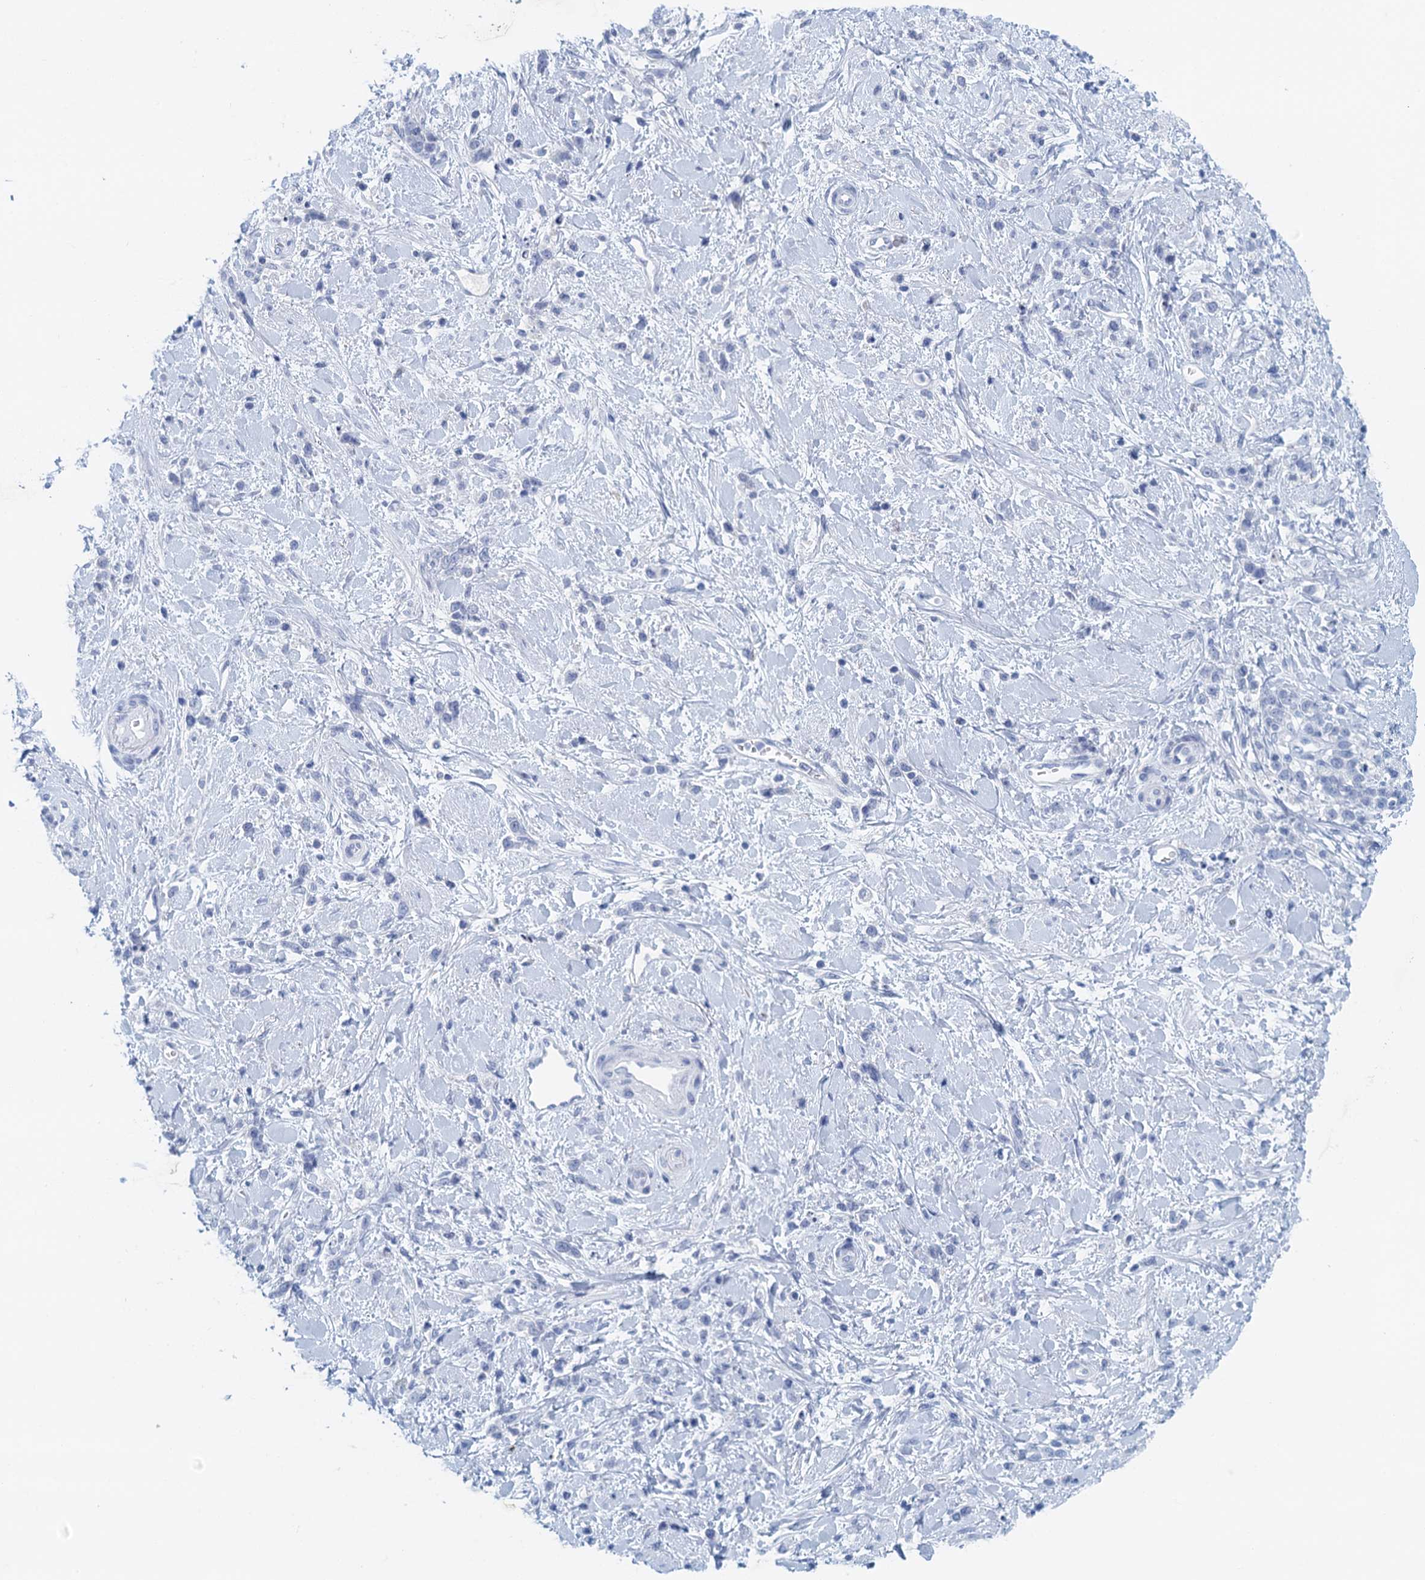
{"staining": {"intensity": "negative", "quantity": "none", "location": "none"}, "tissue": "stomach cancer", "cell_type": "Tumor cells", "image_type": "cancer", "snomed": [{"axis": "morphology", "description": "Adenocarcinoma, NOS"}, {"axis": "topography", "description": "Stomach"}], "caption": "Stomach cancer (adenocarcinoma) was stained to show a protein in brown. There is no significant positivity in tumor cells.", "gene": "CYP51A1", "patient": {"sex": "female", "age": 60}}